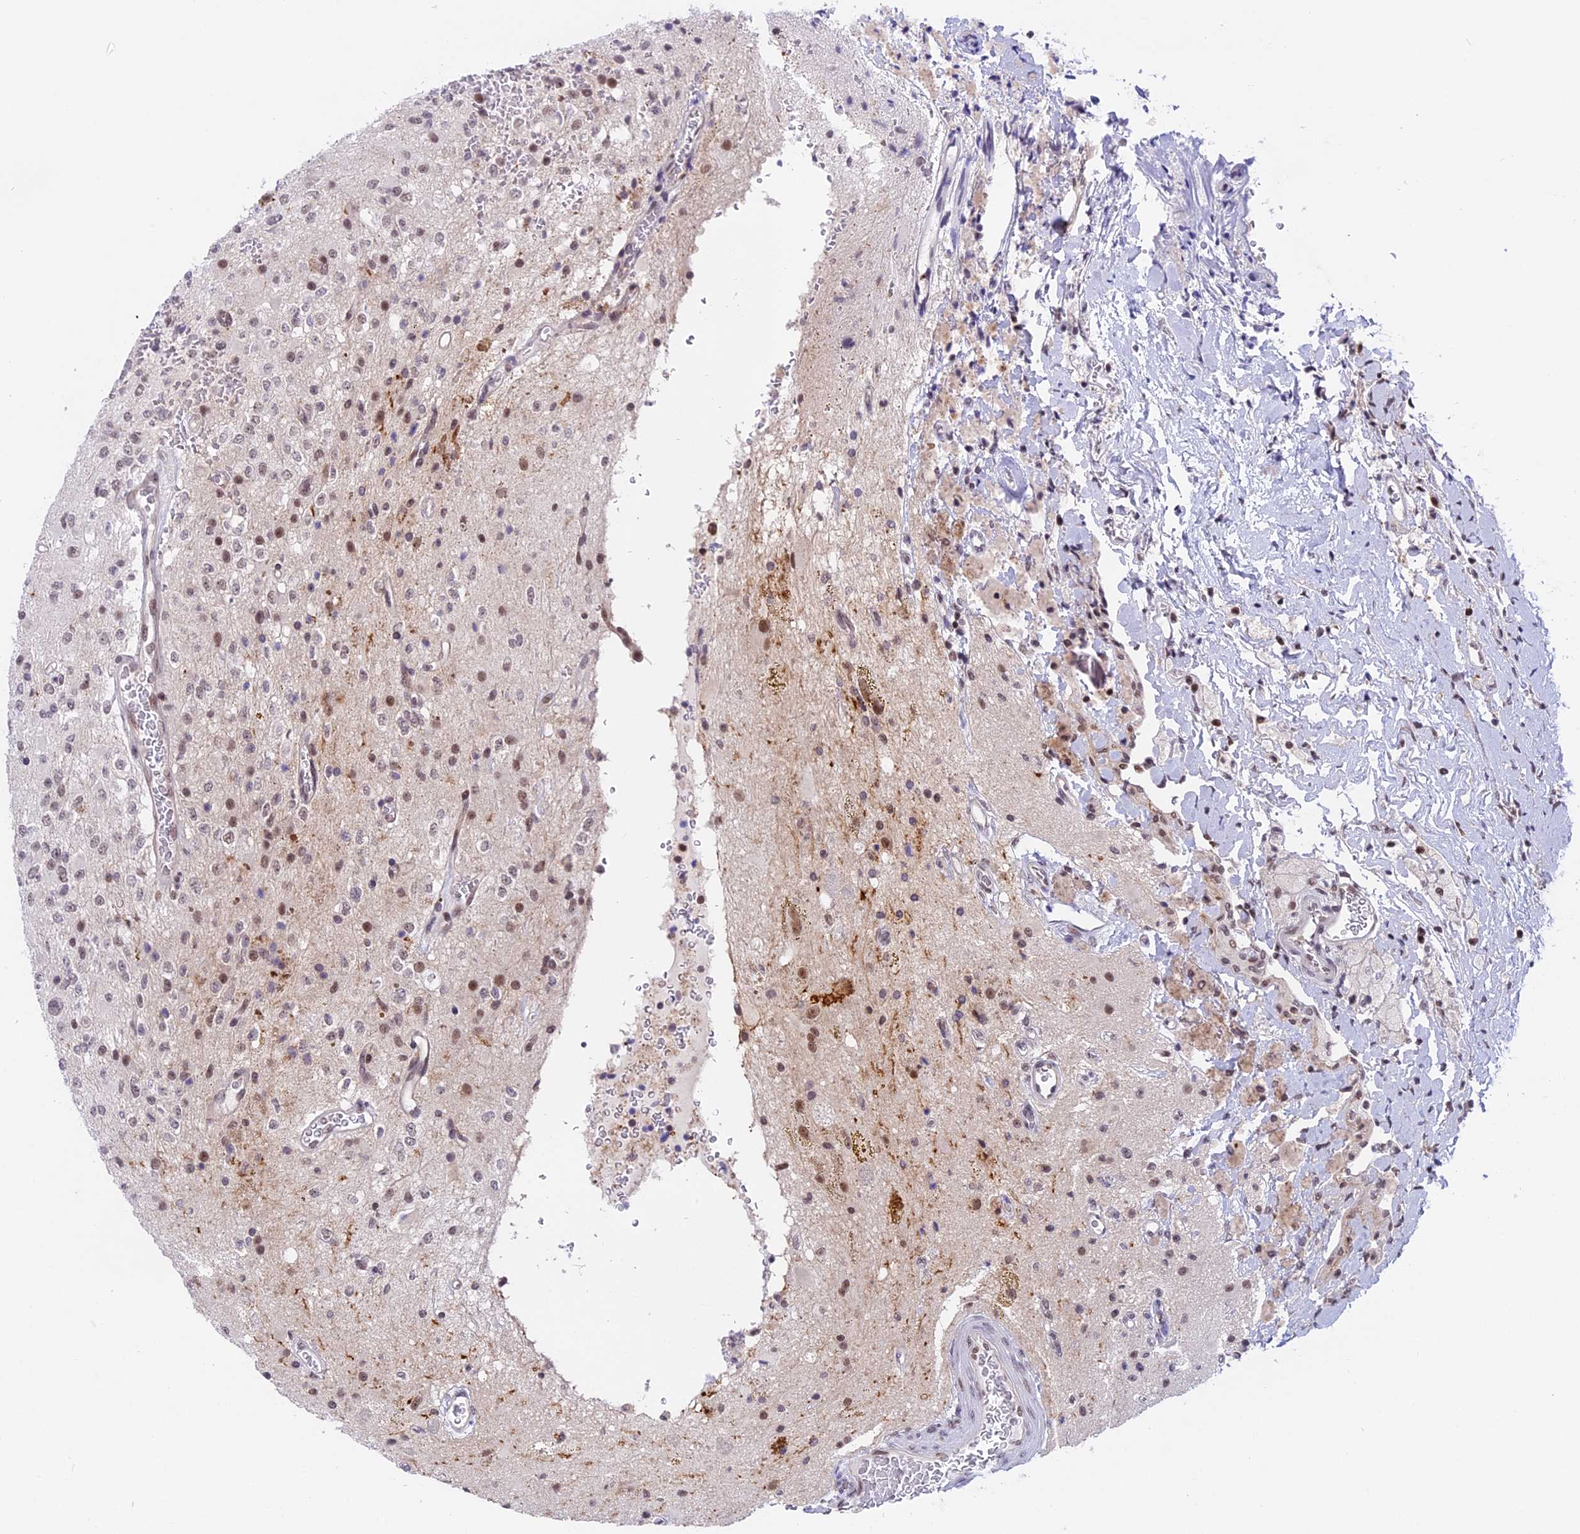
{"staining": {"intensity": "weak", "quantity": "25%-75%", "location": "nuclear"}, "tissue": "glioma", "cell_type": "Tumor cells", "image_type": "cancer", "snomed": [{"axis": "morphology", "description": "Glioma, malignant, High grade"}, {"axis": "topography", "description": "Brain"}], "caption": "Human glioma stained for a protein (brown) exhibits weak nuclear positive expression in approximately 25%-75% of tumor cells.", "gene": "TADA3", "patient": {"sex": "male", "age": 34}}